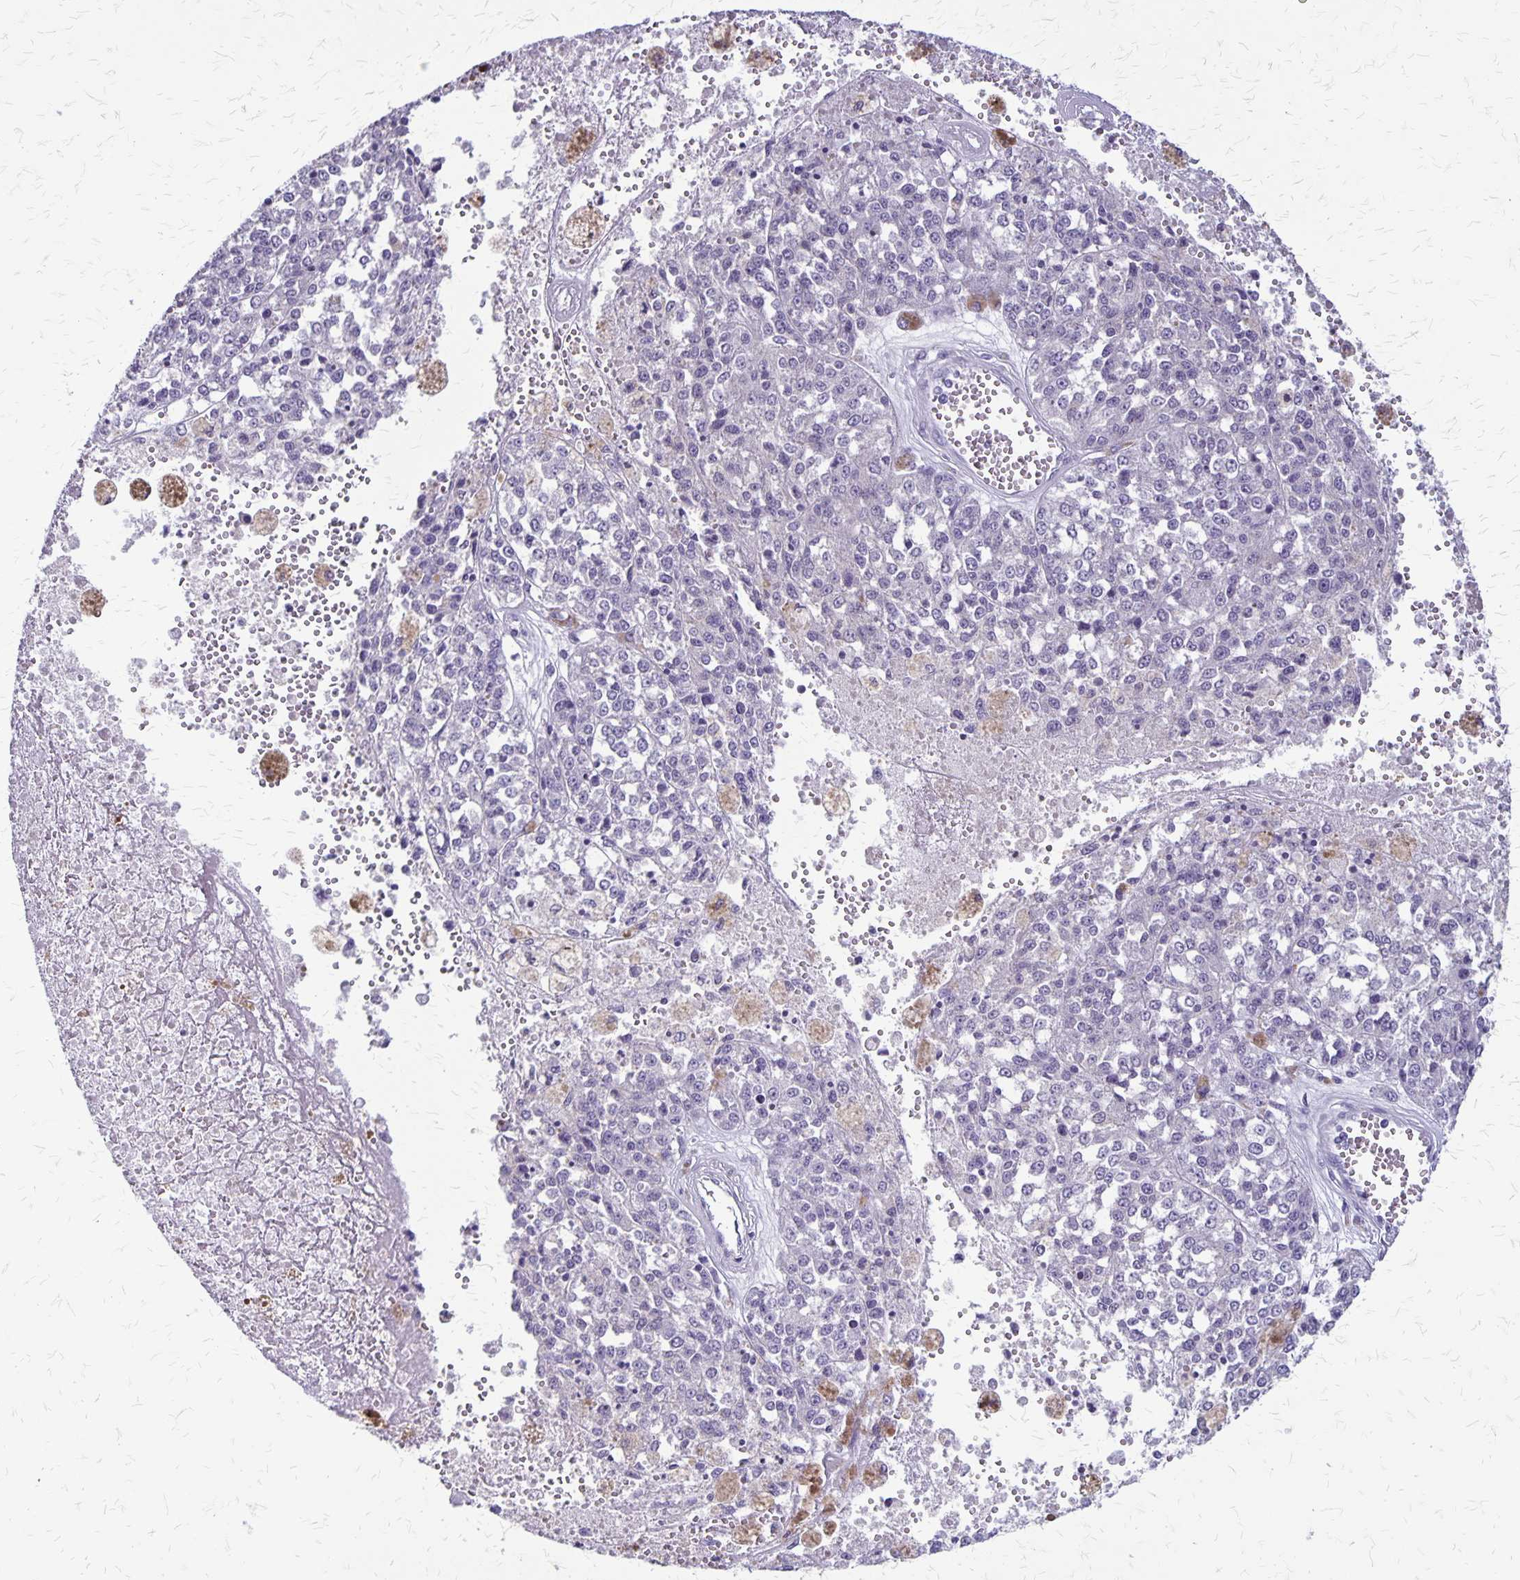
{"staining": {"intensity": "negative", "quantity": "none", "location": "none"}, "tissue": "melanoma", "cell_type": "Tumor cells", "image_type": "cancer", "snomed": [{"axis": "morphology", "description": "Malignant melanoma, Metastatic site"}, {"axis": "topography", "description": "Lymph node"}], "caption": "This is a histopathology image of immunohistochemistry (IHC) staining of melanoma, which shows no expression in tumor cells.", "gene": "PLXNB3", "patient": {"sex": "female", "age": 64}}